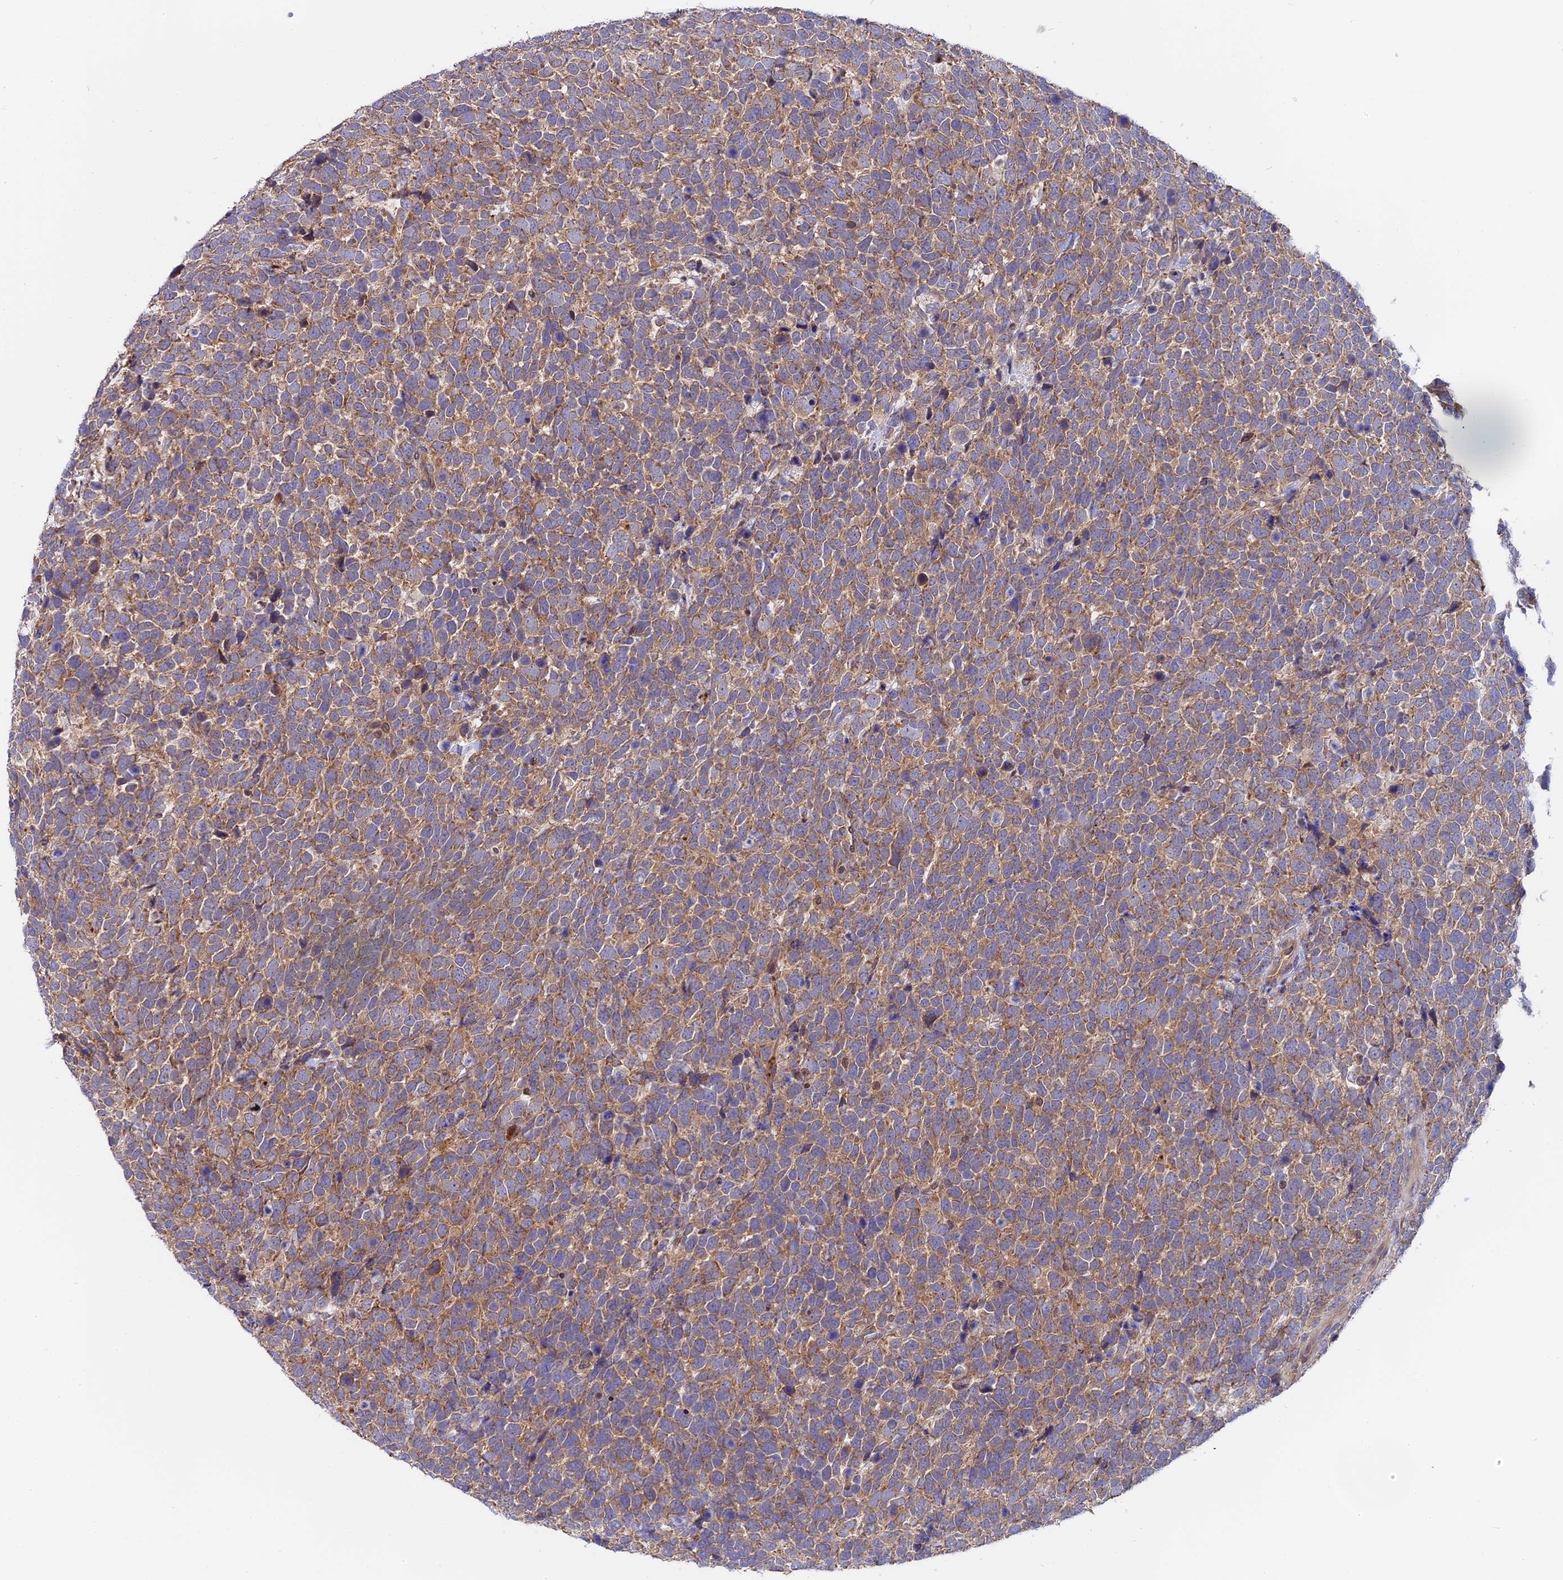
{"staining": {"intensity": "moderate", "quantity": ">75%", "location": "cytoplasmic/membranous"}, "tissue": "urothelial cancer", "cell_type": "Tumor cells", "image_type": "cancer", "snomed": [{"axis": "morphology", "description": "Urothelial carcinoma, High grade"}, {"axis": "topography", "description": "Urinary bladder"}], "caption": "The histopathology image displays immunohistochemical staining of urothelial cancer. There is moderate cytoplasmic/membranous positivity is appreciated in approximately >75% of tumor cells.", "gene": "IL21R", "patient": {"sex": "female", "age": 82}}